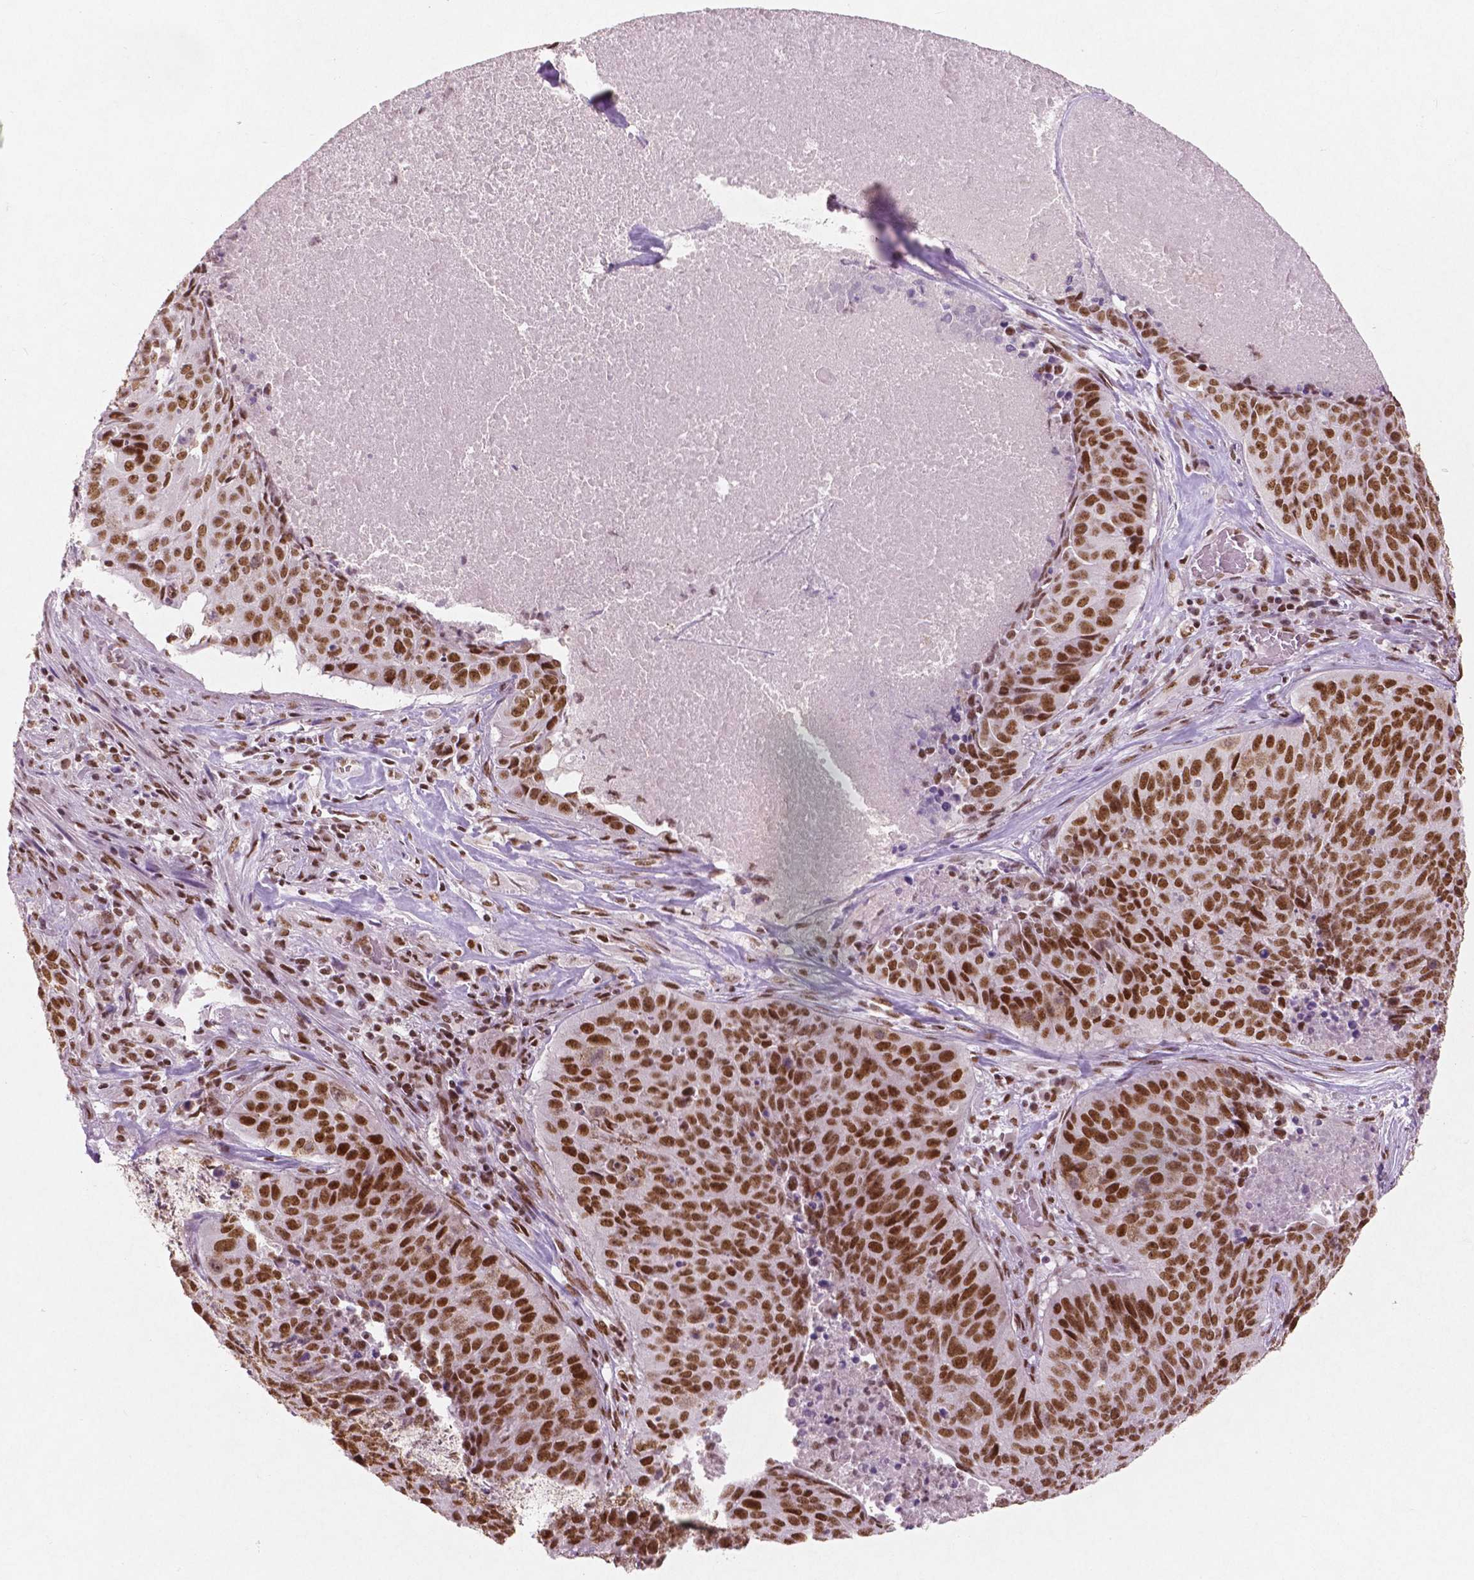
{"staining": {"intensity": "strong", "quantity": ">75%", "location": "nuclear"}, "tissue": "lung cancer", "cell_type": "Tumor cells", "image_type": "cancer", "snomed": [{"axis": "morphology", "description": "Normal tissue, NOS"}, {"axis": "morphology", "description": "Squamous cell carcinoma, NOS"}, {"axis": "topography", "description": "Bronchus"}, {"axis": "topography", "description": "Lung"}], "caption": "Squamous cell carcinoma (lung) was stained to show a protein in brown. There is high levels of strong nuclear expression in approximately >75% of tumor cells.", "gene": "BRD4", "patient": {"sex": "male", "age": 64}}